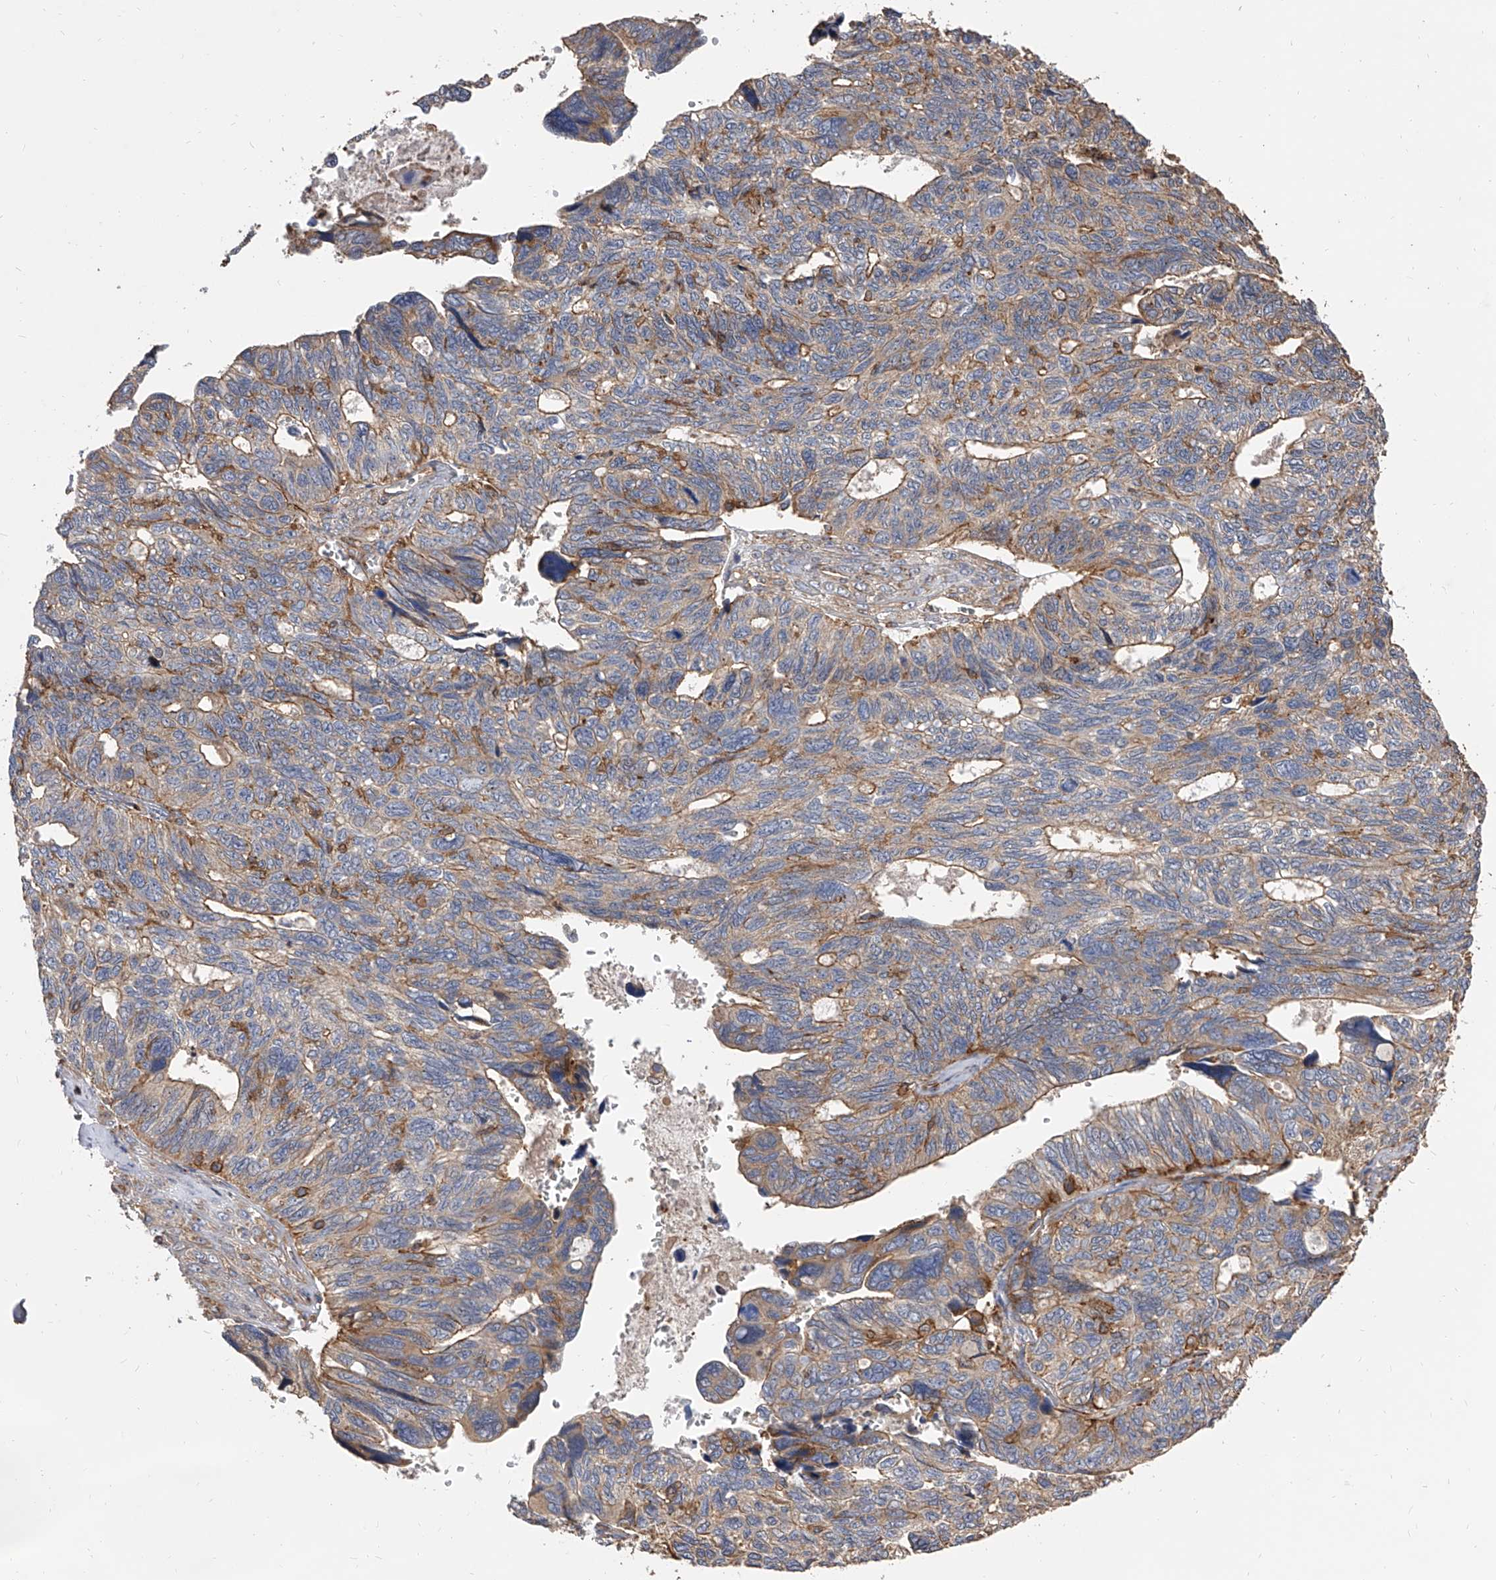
{"staining": {"intensity": "moderate", "quantity": ">75%", "location": "cytoplasmic/membranous"}, "tissue": "ovarian cancer", "cell_type": "Tumor cells", "image_type": "cancer", "snomed": [{"axis": "morphology", "description": "Cystadenocarcinoma, serous, NOS"}, {"axis": "topography", "description": "Ovary"}], "caption": "Immunohistochemical staining of ovarian cancer (serous cystadenocarcinoma) displays medium levels of moderate cytoplasmic/membranous expression in approximately >75% of tumor cells.", "gene": "PISD", "patient": {"sex": "female", "age": 79}}